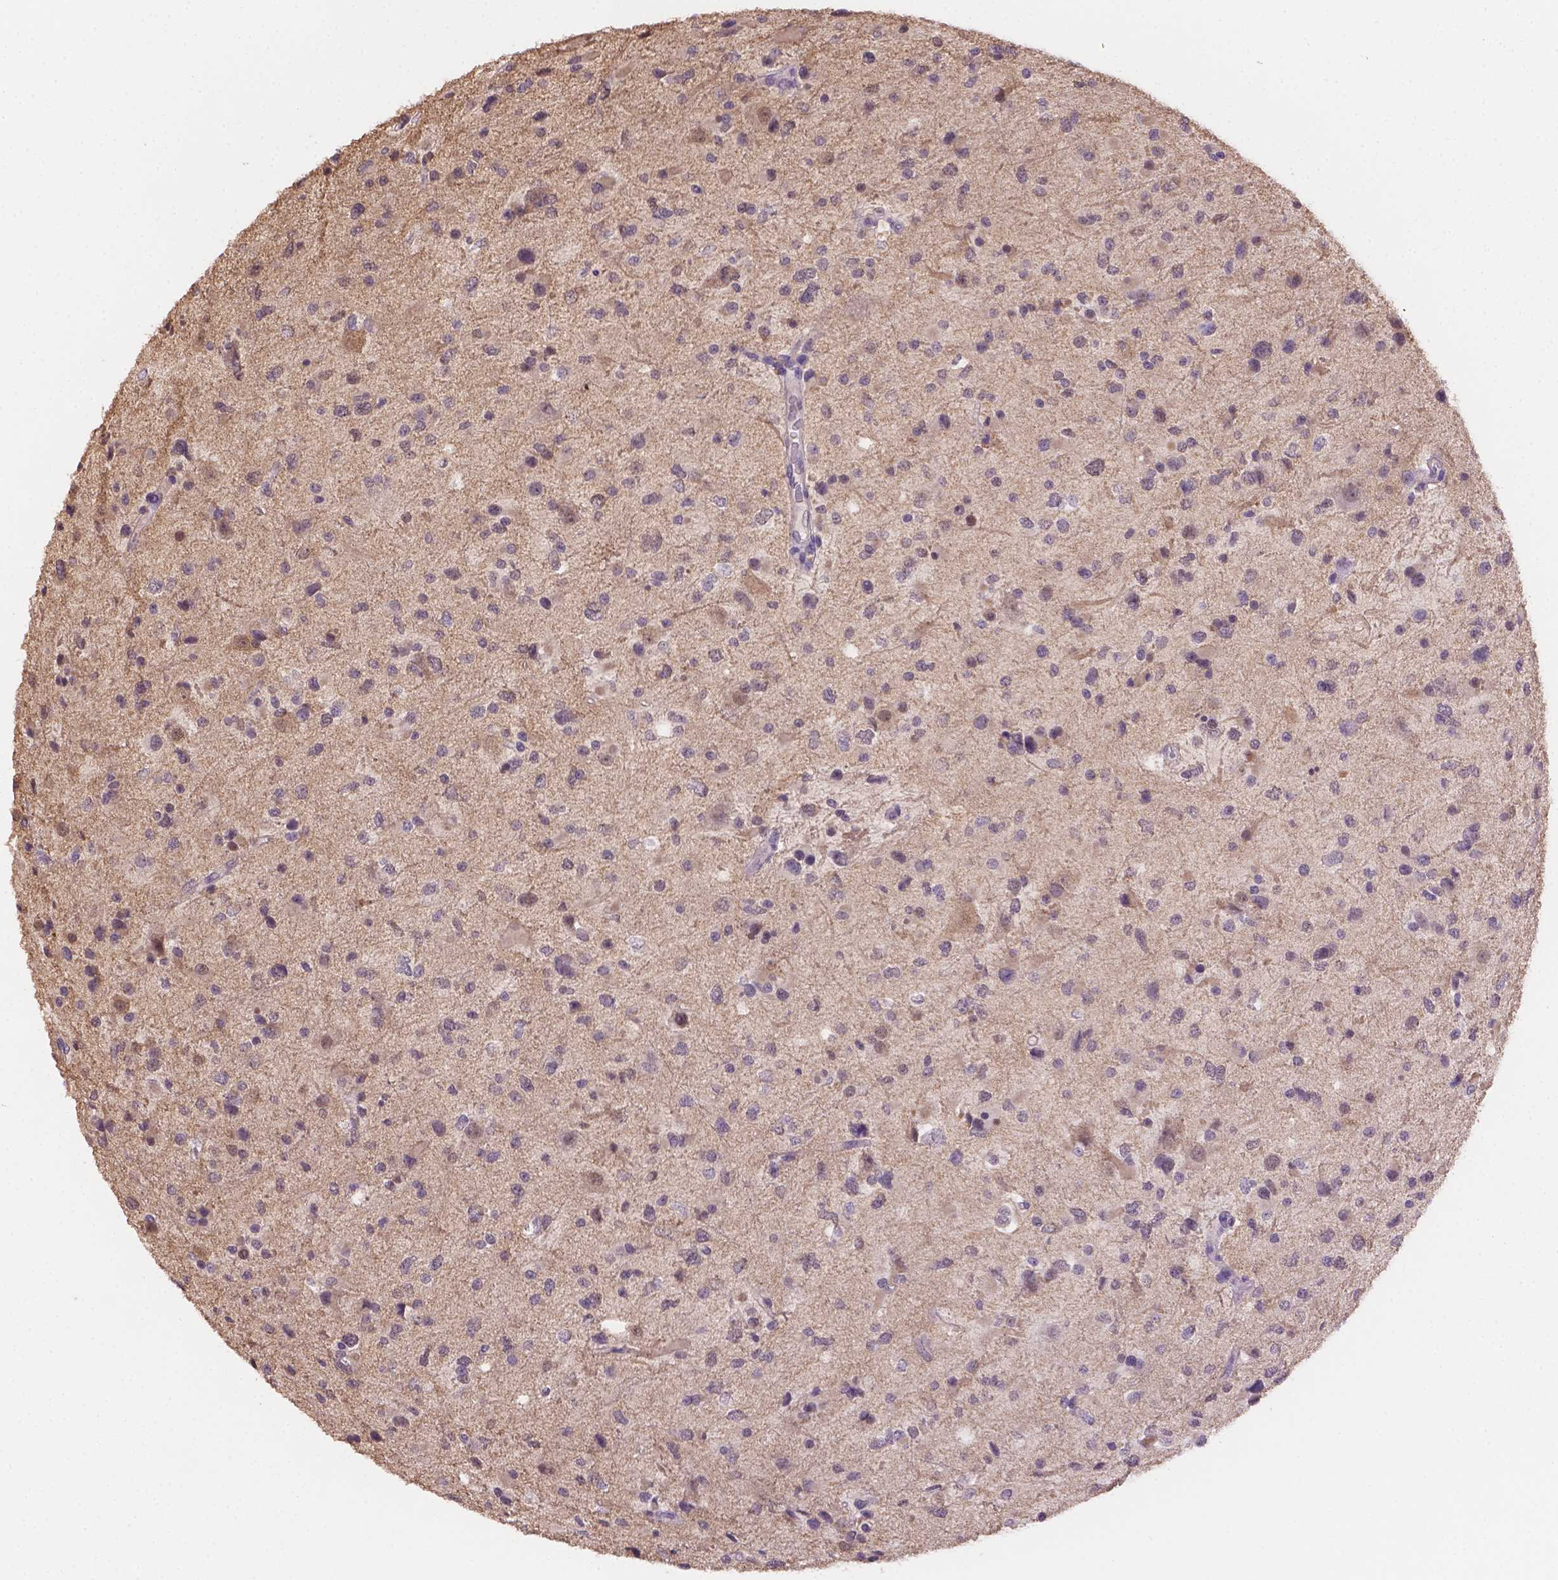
{"staining": {"intensity": "weak", "quantity": "25%-75%", "location": "cytoplasmic/membranous"}, "tissue": "glioma", "cell_type": "Tumor cells", "image_type": "cancer", "snomed": [{"axis": "morphology", "description": "Glioma, malignant, Low grade"}, {"axis": "topography", "description": "Brain"}], "caption": "Immunohistochemistry micrograph of neoplastic tissue: human glioma stained using IHC shows low levels of weak protein expression localized specifically in the cytoplasmic/membranous of tumor cells, appearing as a cytoplasmic/membranous brown color.", "gene": "NXPE2", "patient": {"sex": "female", "age": 32}}